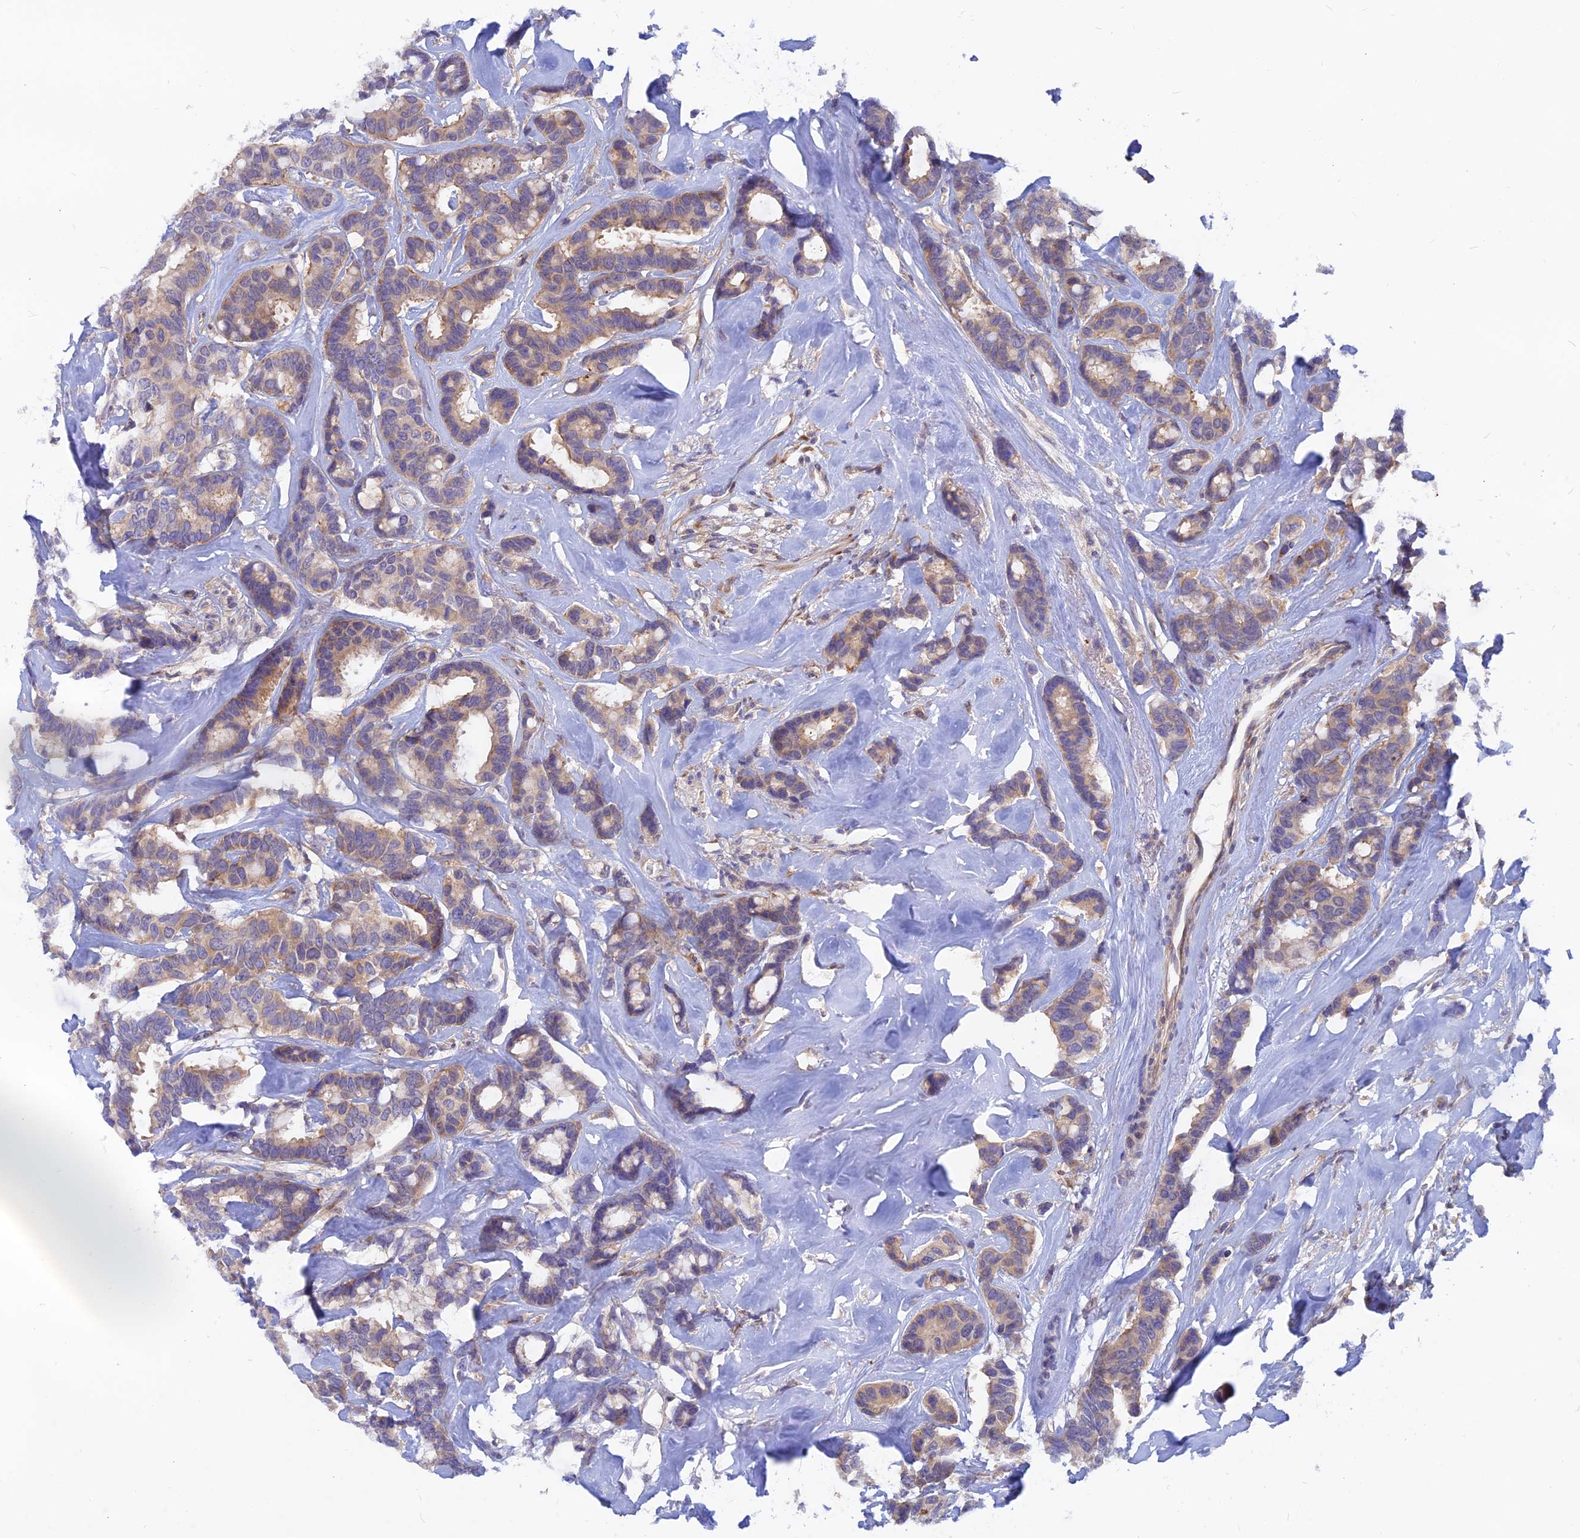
{"staining": {"intensity": "weak", "quantity": "25%-75%", "location": "cytoplasmic/membranous"}, "tissue": "breast cancer", "cell_type": "Tumor cells", "image_type": "cancer", "snomed": [{"axis": "morphology", "description": "Duct carcinoma"}, {"axis": "topography", "description": "Breast"}], "caption": "Weak cytoplasmic/membranous protein staining is identified in about 25%-75% of tumor cells in breast intraductal carcinoma. The protein of interest is stained brown, and the nuclei are stained in blue (DAB IHC with brightfield microscopy, high magnification).", "gene": "DNAJC16", "patient": {"sex": "female", "age": 87}}